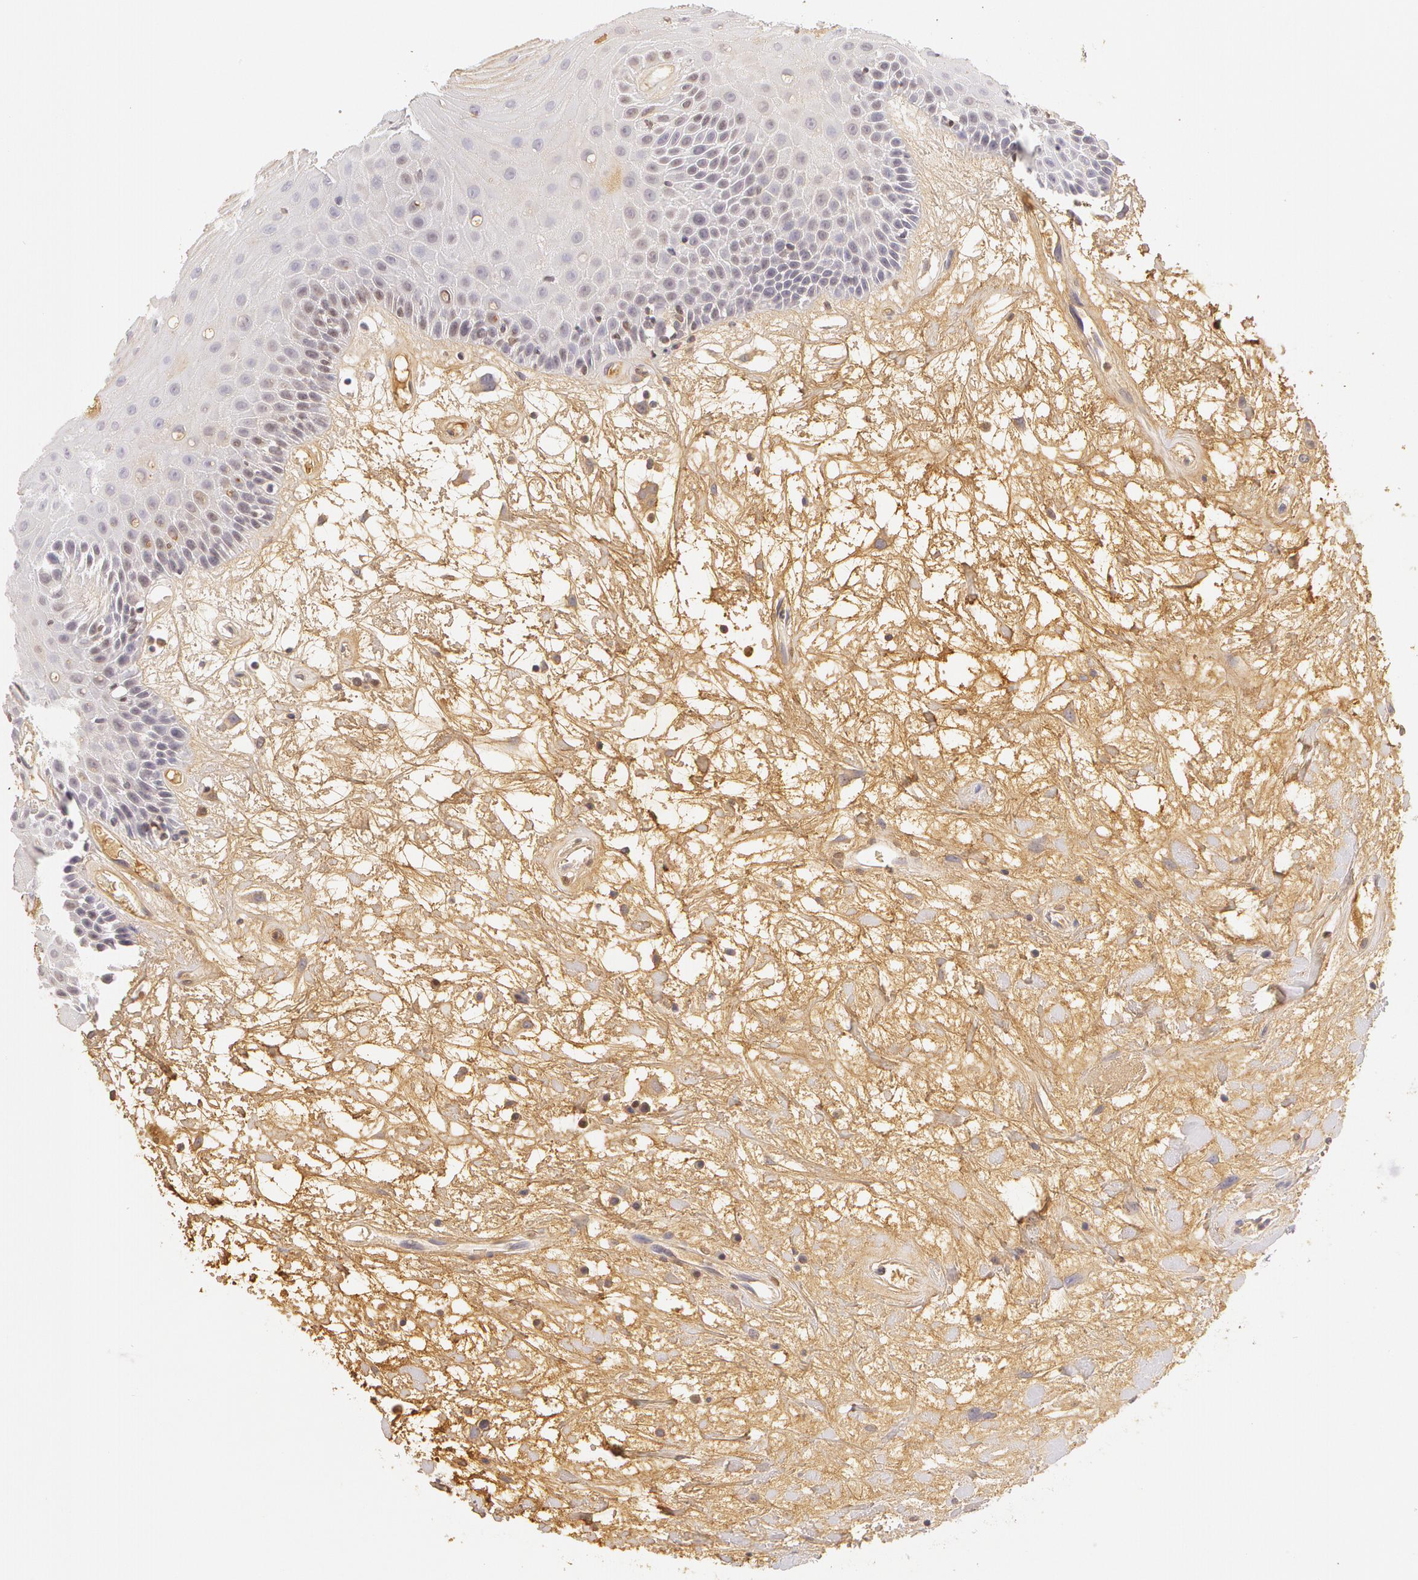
{"staining": {"intensity": "negative", "quantity": "none", "location": "none"}, "tissue": "oral mucosa", "cell_type": "Squamous epithelial cells", "image_type": "normal", "snomed": [{"axis": "morphology", "description": "Normal tissue, NOS"}, {"axis": "topography", "description": "Oral tissue"}], "caption": "The image demonstrates no significant expression in squamous epithelial cells of oral mucosa. (DAB (3,3'-diaminobenzidine) IHC visualized using brightfield microscopy, high magnification).", "gene": "AHSG", "patient": {"sex": "female", "age": 79}}